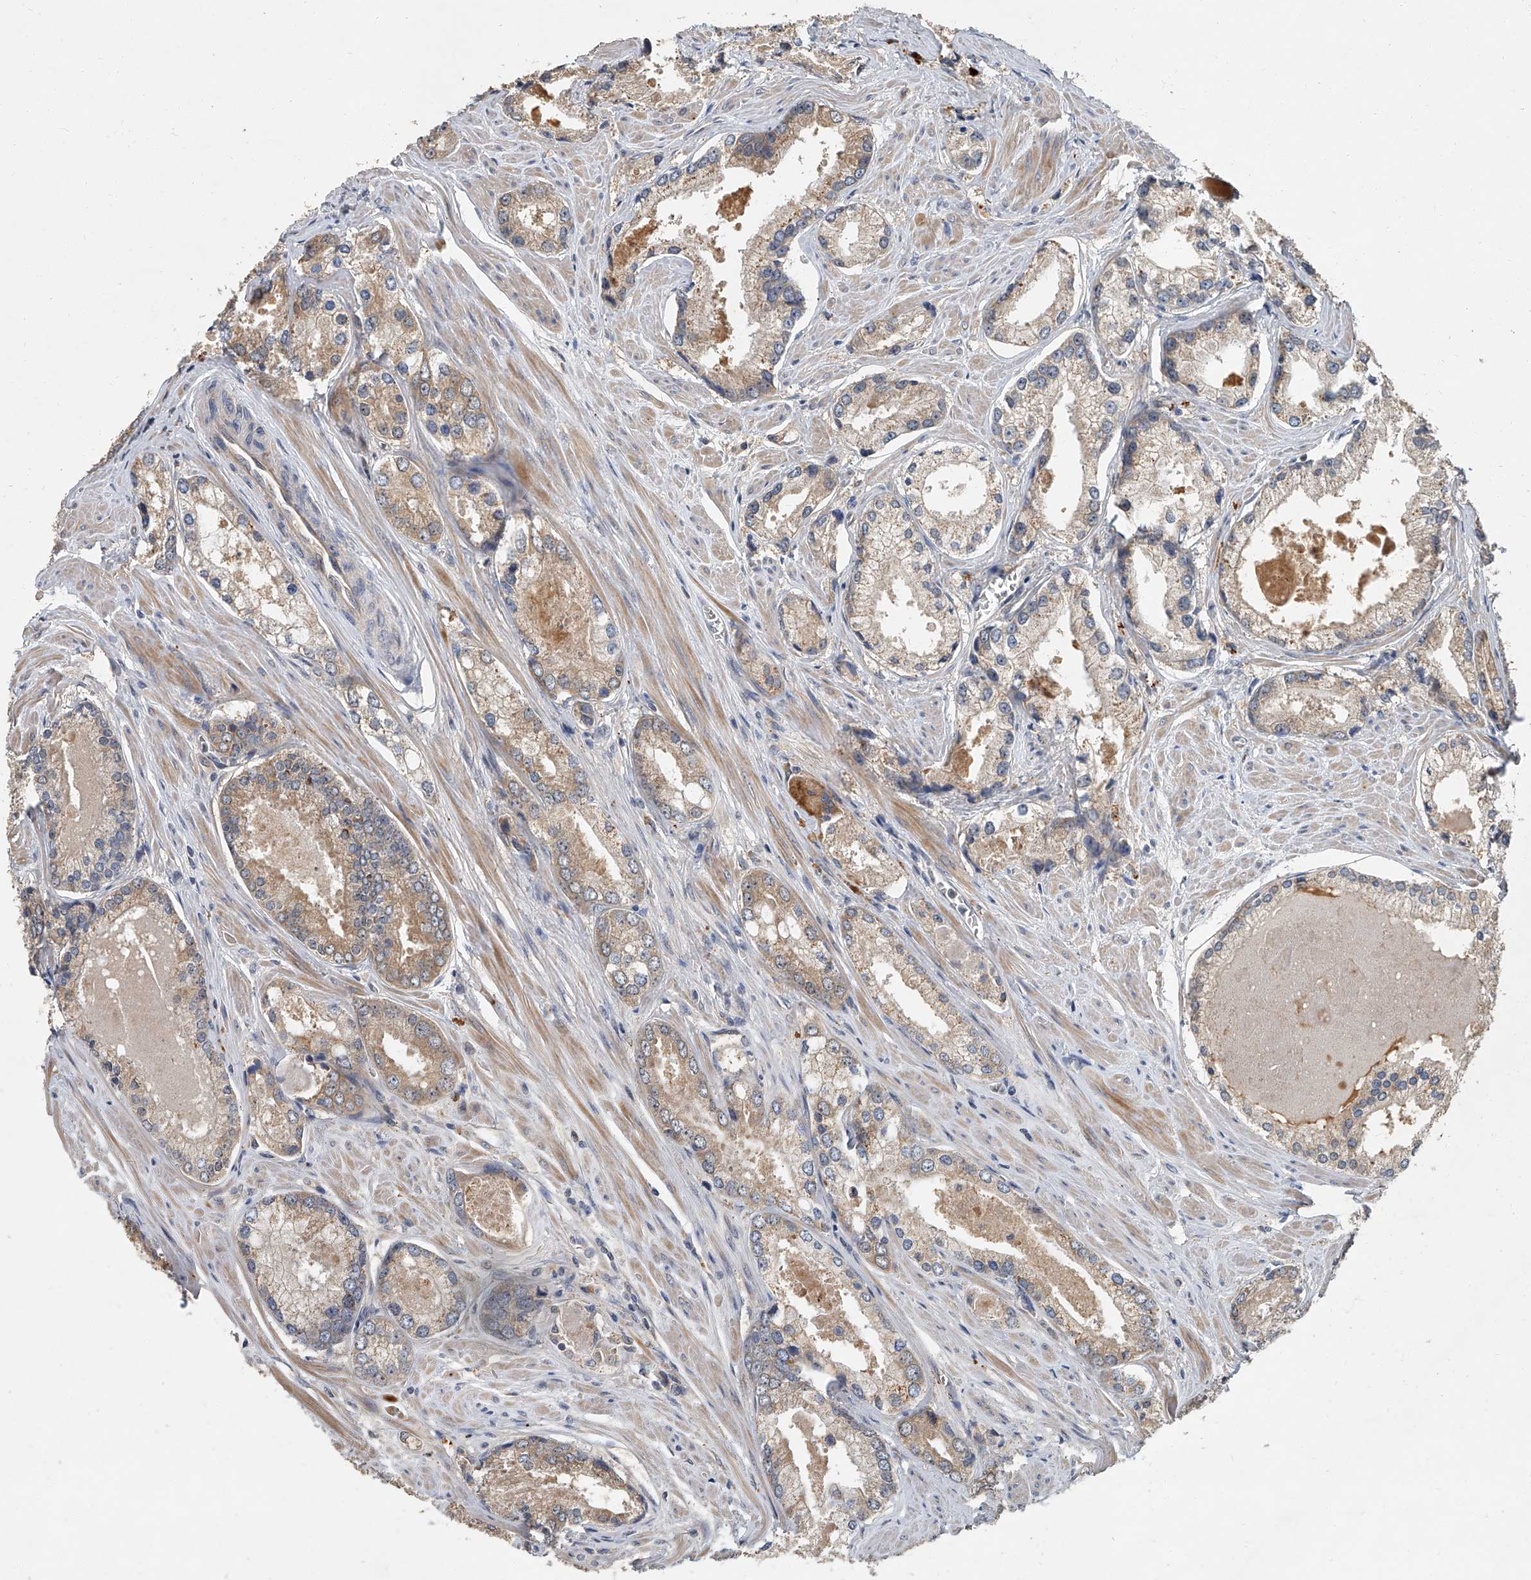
{"staining": {"intensity": "moderate", "quantity": ">75%", "location": "cytoplasmic/membranous"}, "tissue": "prostate cancer", "cell_type": "Tumor cells", "image_type": "cancer", "snomed": [{"axis": "morphology", "description": "Adenocarcinoma, Low grade"}, {"axis": "topography", "description": "Prostate"}], "caption": "The image displays a brown stain indicating the presence of a protein in the cytoplasmic/membranous of tumor cells in low-grade adenocarcinoma (prostate).", "gene": "JAG2", "patient": {"sex": "male", "age": 54}}